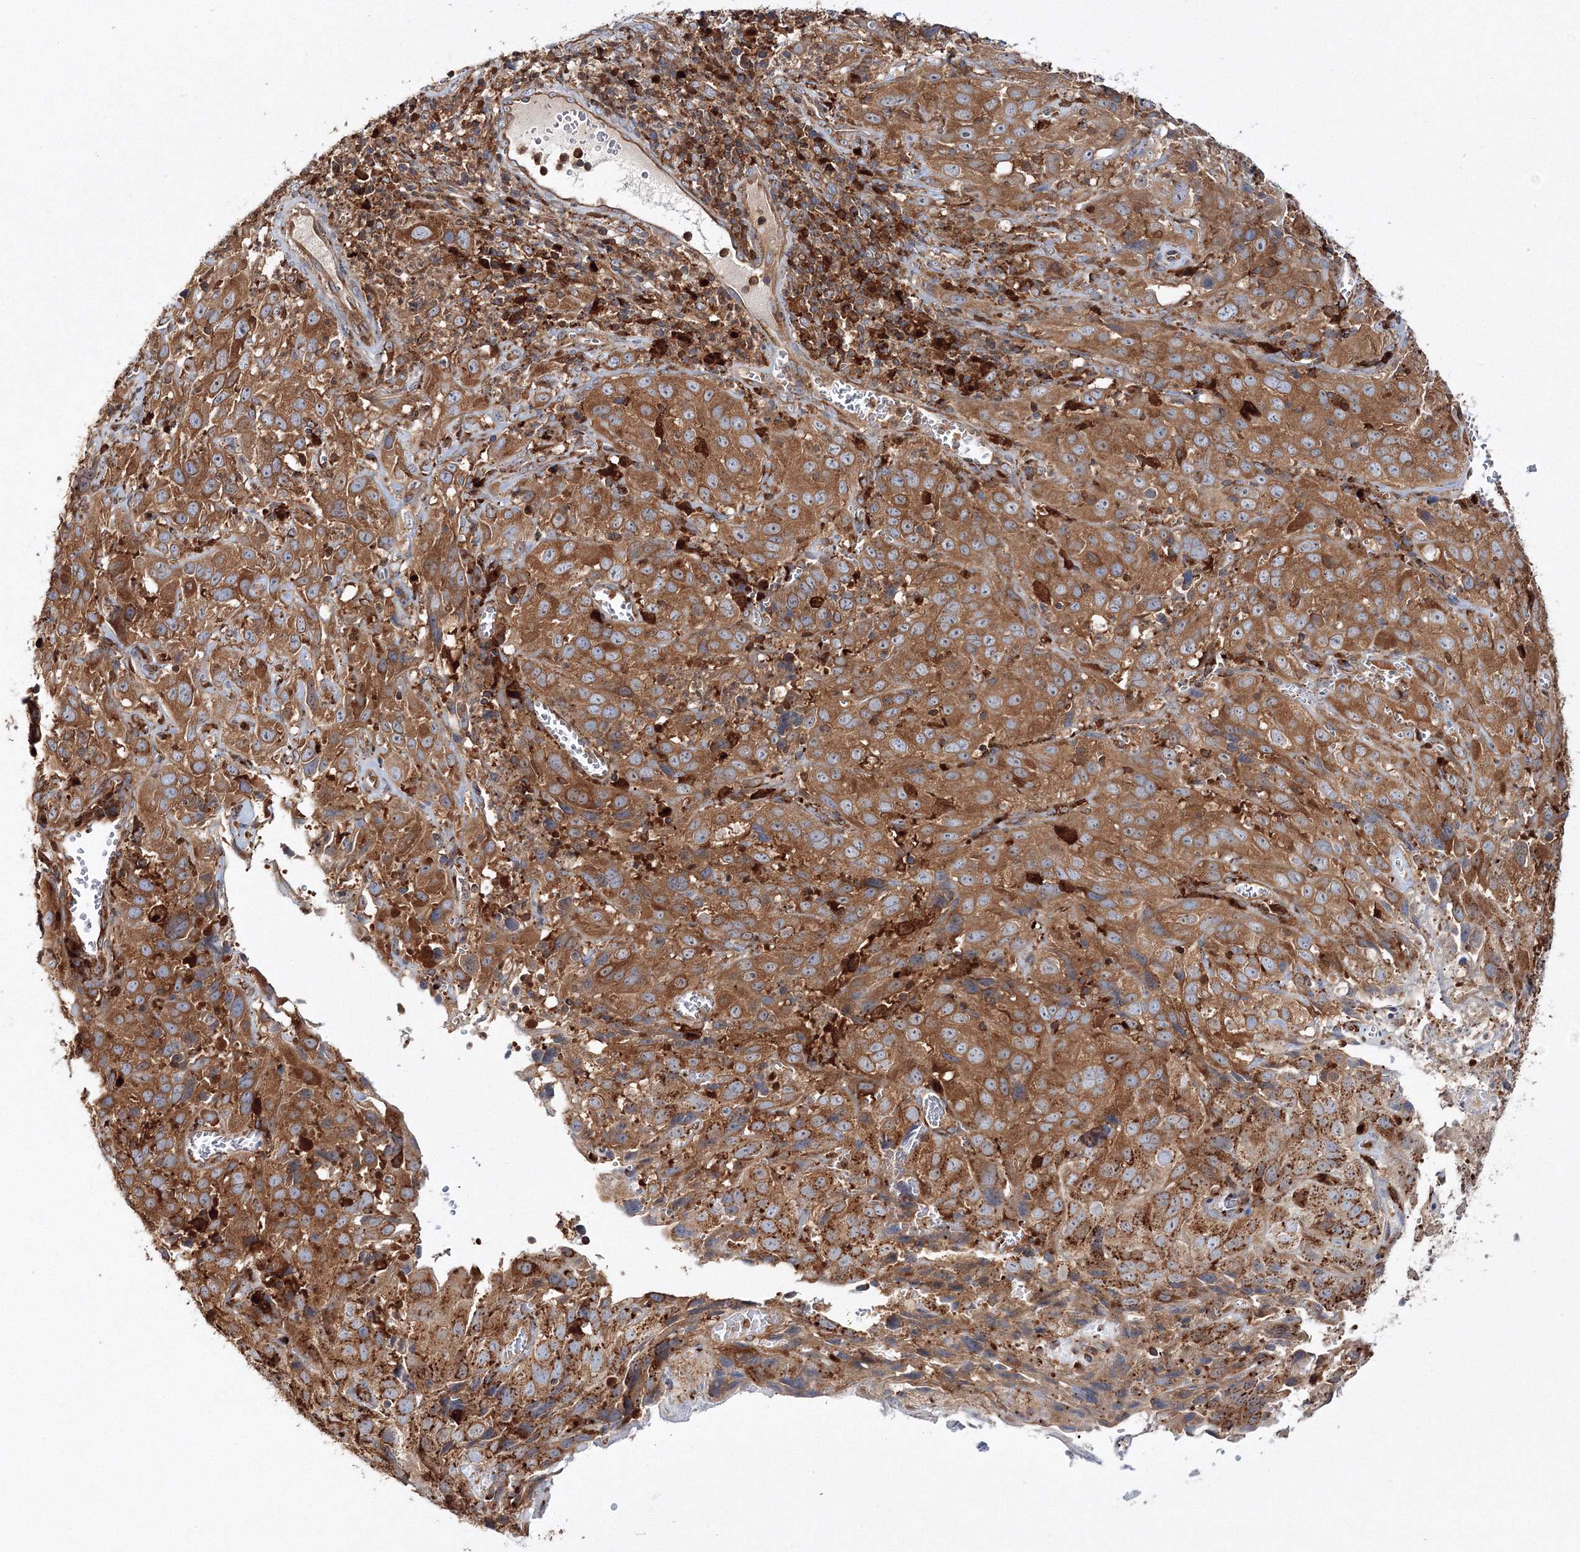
{"staining": {"intensity": "moderate", "quantity": ">75%", "location": "cytoplasmic/membranous"}, "tissue": "cervical cancer", "cell_type": "Tumor cells", "image_type": "cancer", "snomed": [{"axis": "morphology", "description": "Squamous cell carcinoma, NOS"}, {"axis": "topography", "description": "Cervix"}], "caption": "Moderate cytoplasmic/membranous protein staining is identified in about >75% of tumor cells in cervical cancer.", "gene": "ARCN1", "patient": {"sex": "female", "age": 32}}